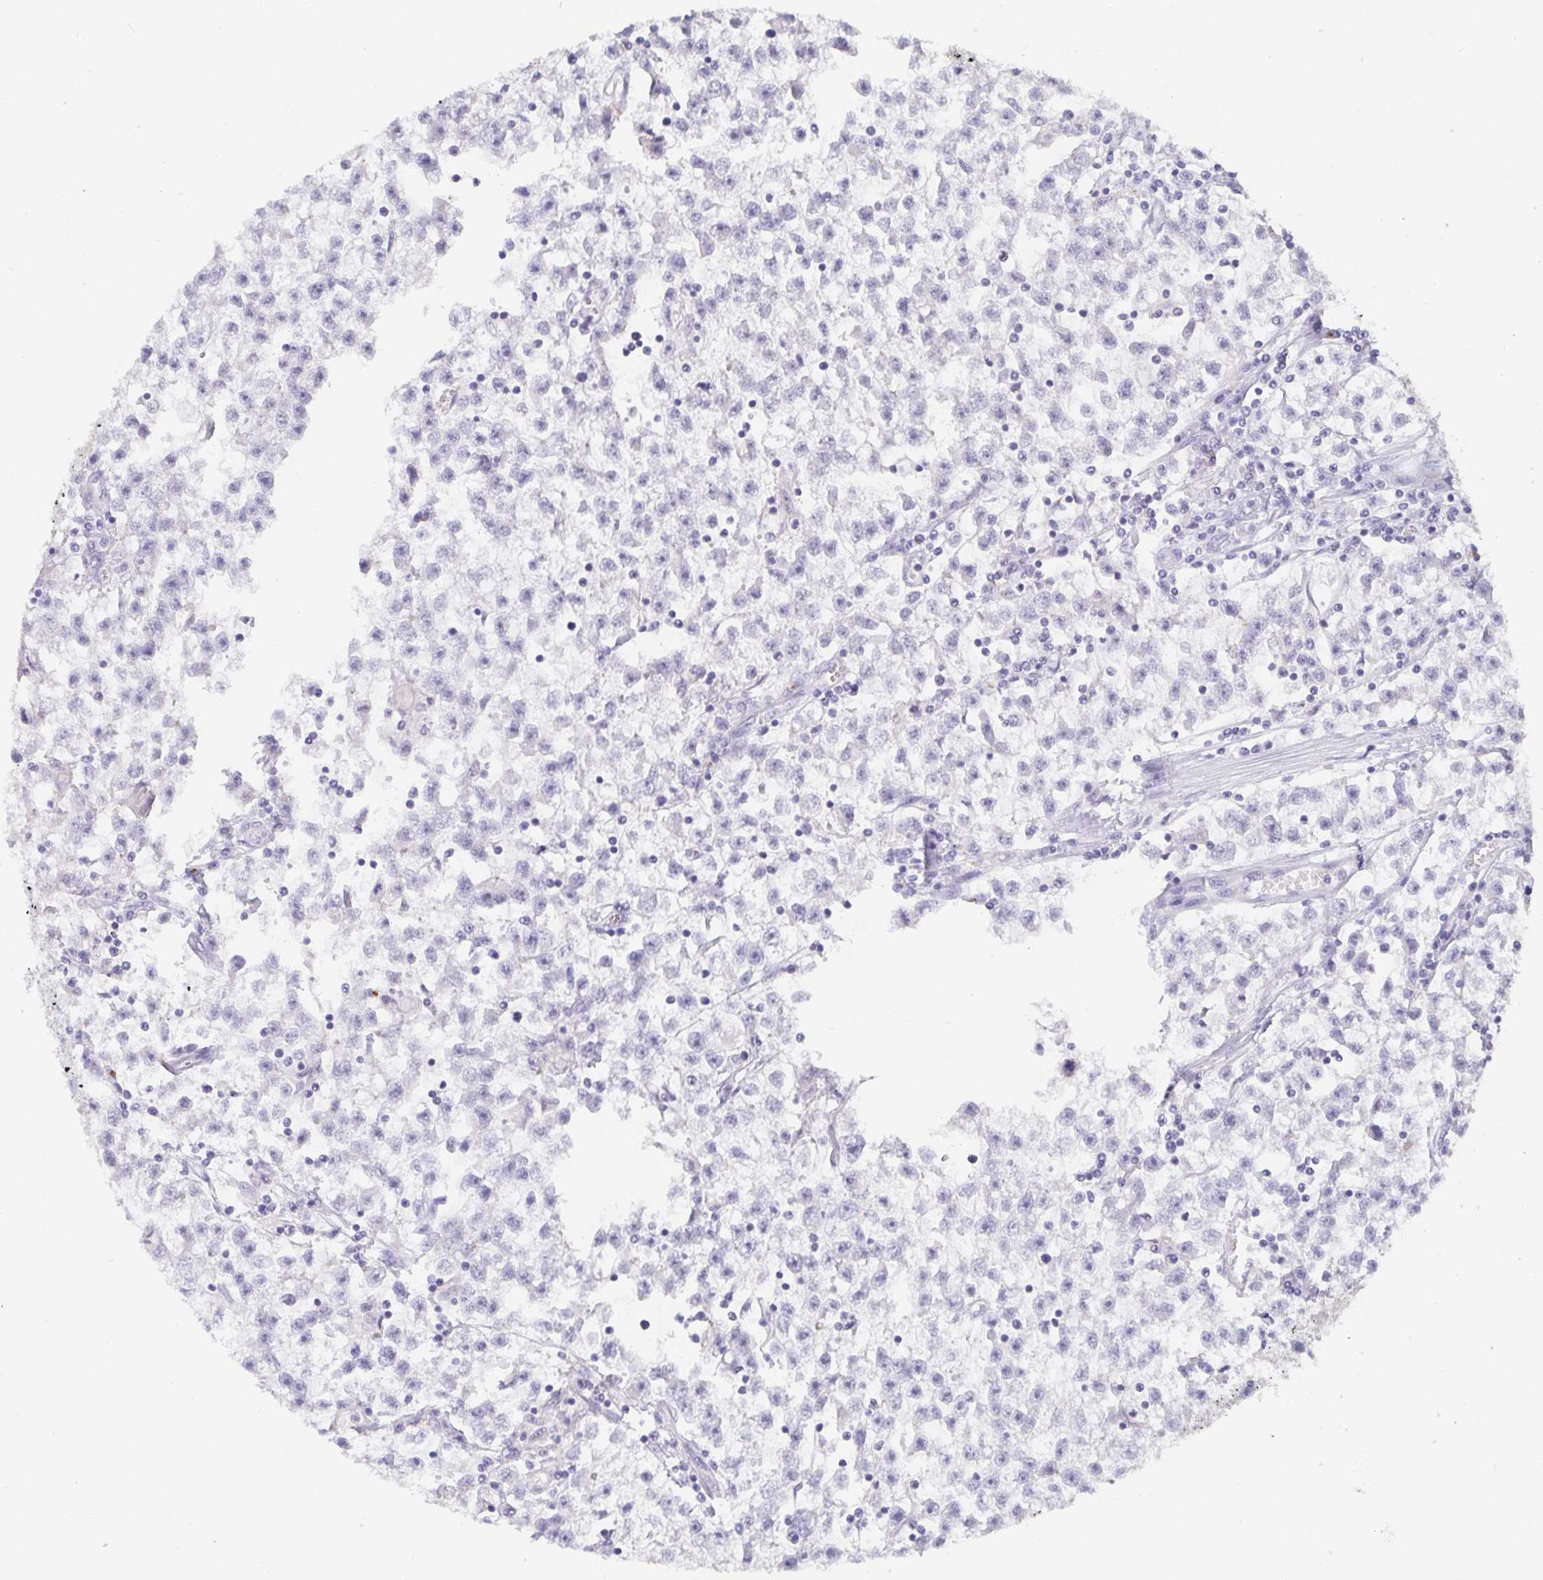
{"staining": {"intensity": "negative", "quantity": "none", "location": "none"}, "tissue": "testis cancer", "cell_type": "Tumor cells", "image_type": "cancer", "snomed": [{"axis": "morphology", "description": "Seminoma, NOS"}, {"axis": "topography", "description": "Testis"}], "caption": "Tumor cells are negative for brown protein staining in testis cancer.", "gene": "PDX1", "patient": {"sex": "male", "age": 31}}